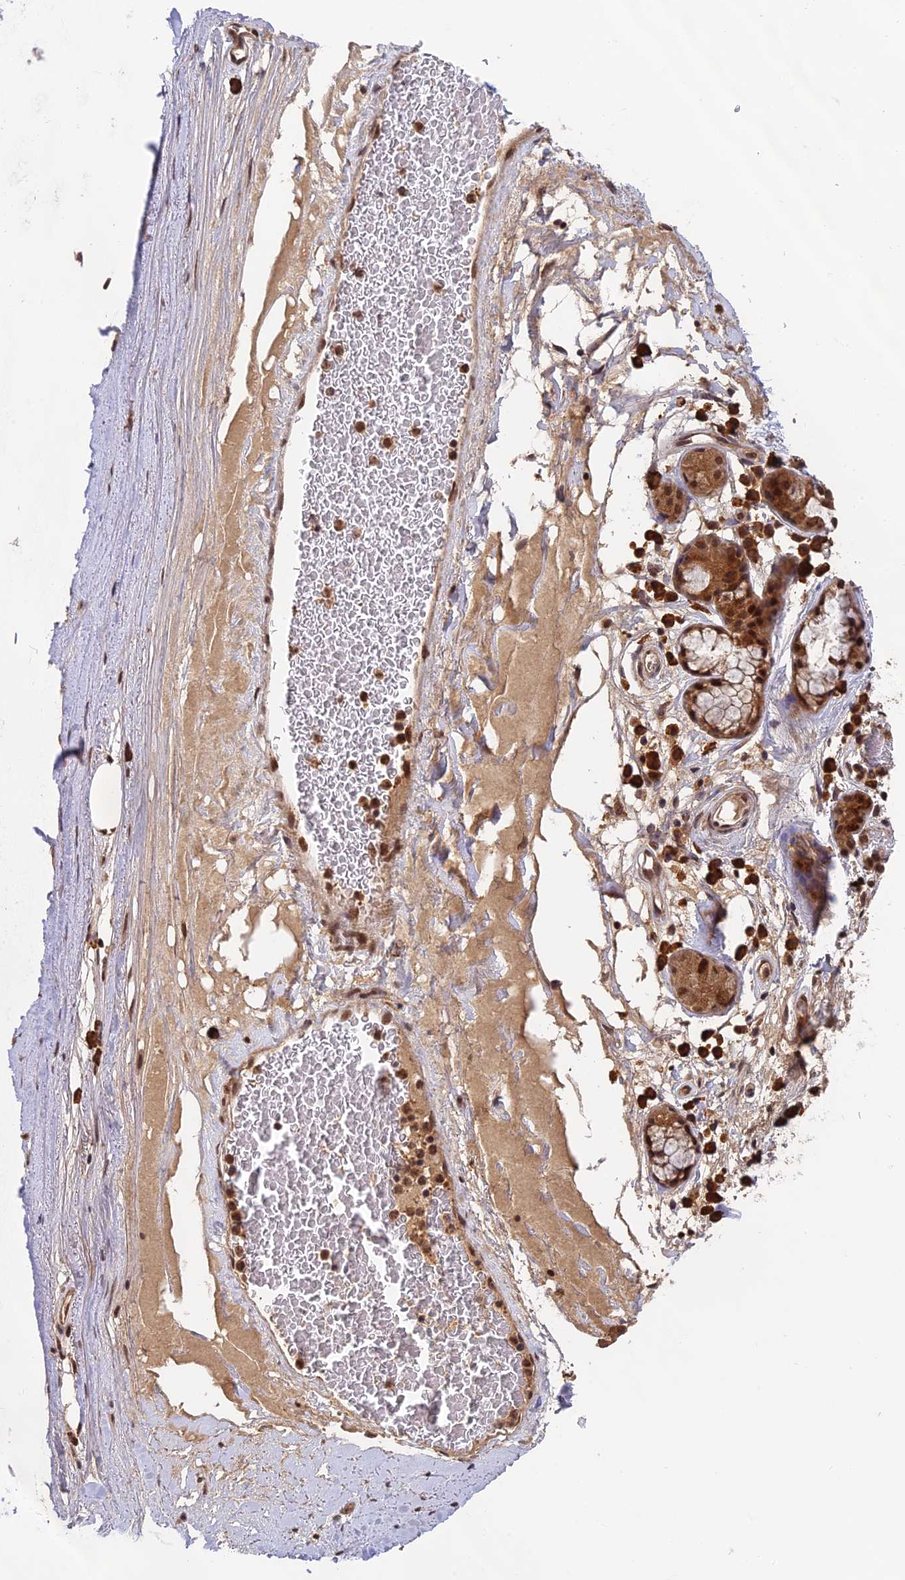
{"staining": {"intensity": "negative", "quantity": "none", "location": "none"}, "tissue": "adipose tissue", "cell_type": "Adipocytes", "image_type": "normal", "snomed": [{"axis": "morphology", "description": "Normal tissue, NOS"}, {"axis": "topography", "description": "Cartilage tissue"}], "caption": "Immunohistochemistry (IHC) photomicrograph of unremarkable adipose tissue: adipose tissue stained with DAB demonstrates no significant protein expression in adipocytes.", "gene": "OSBPL1A", "patient": {"sex": "female", "age": 63}}